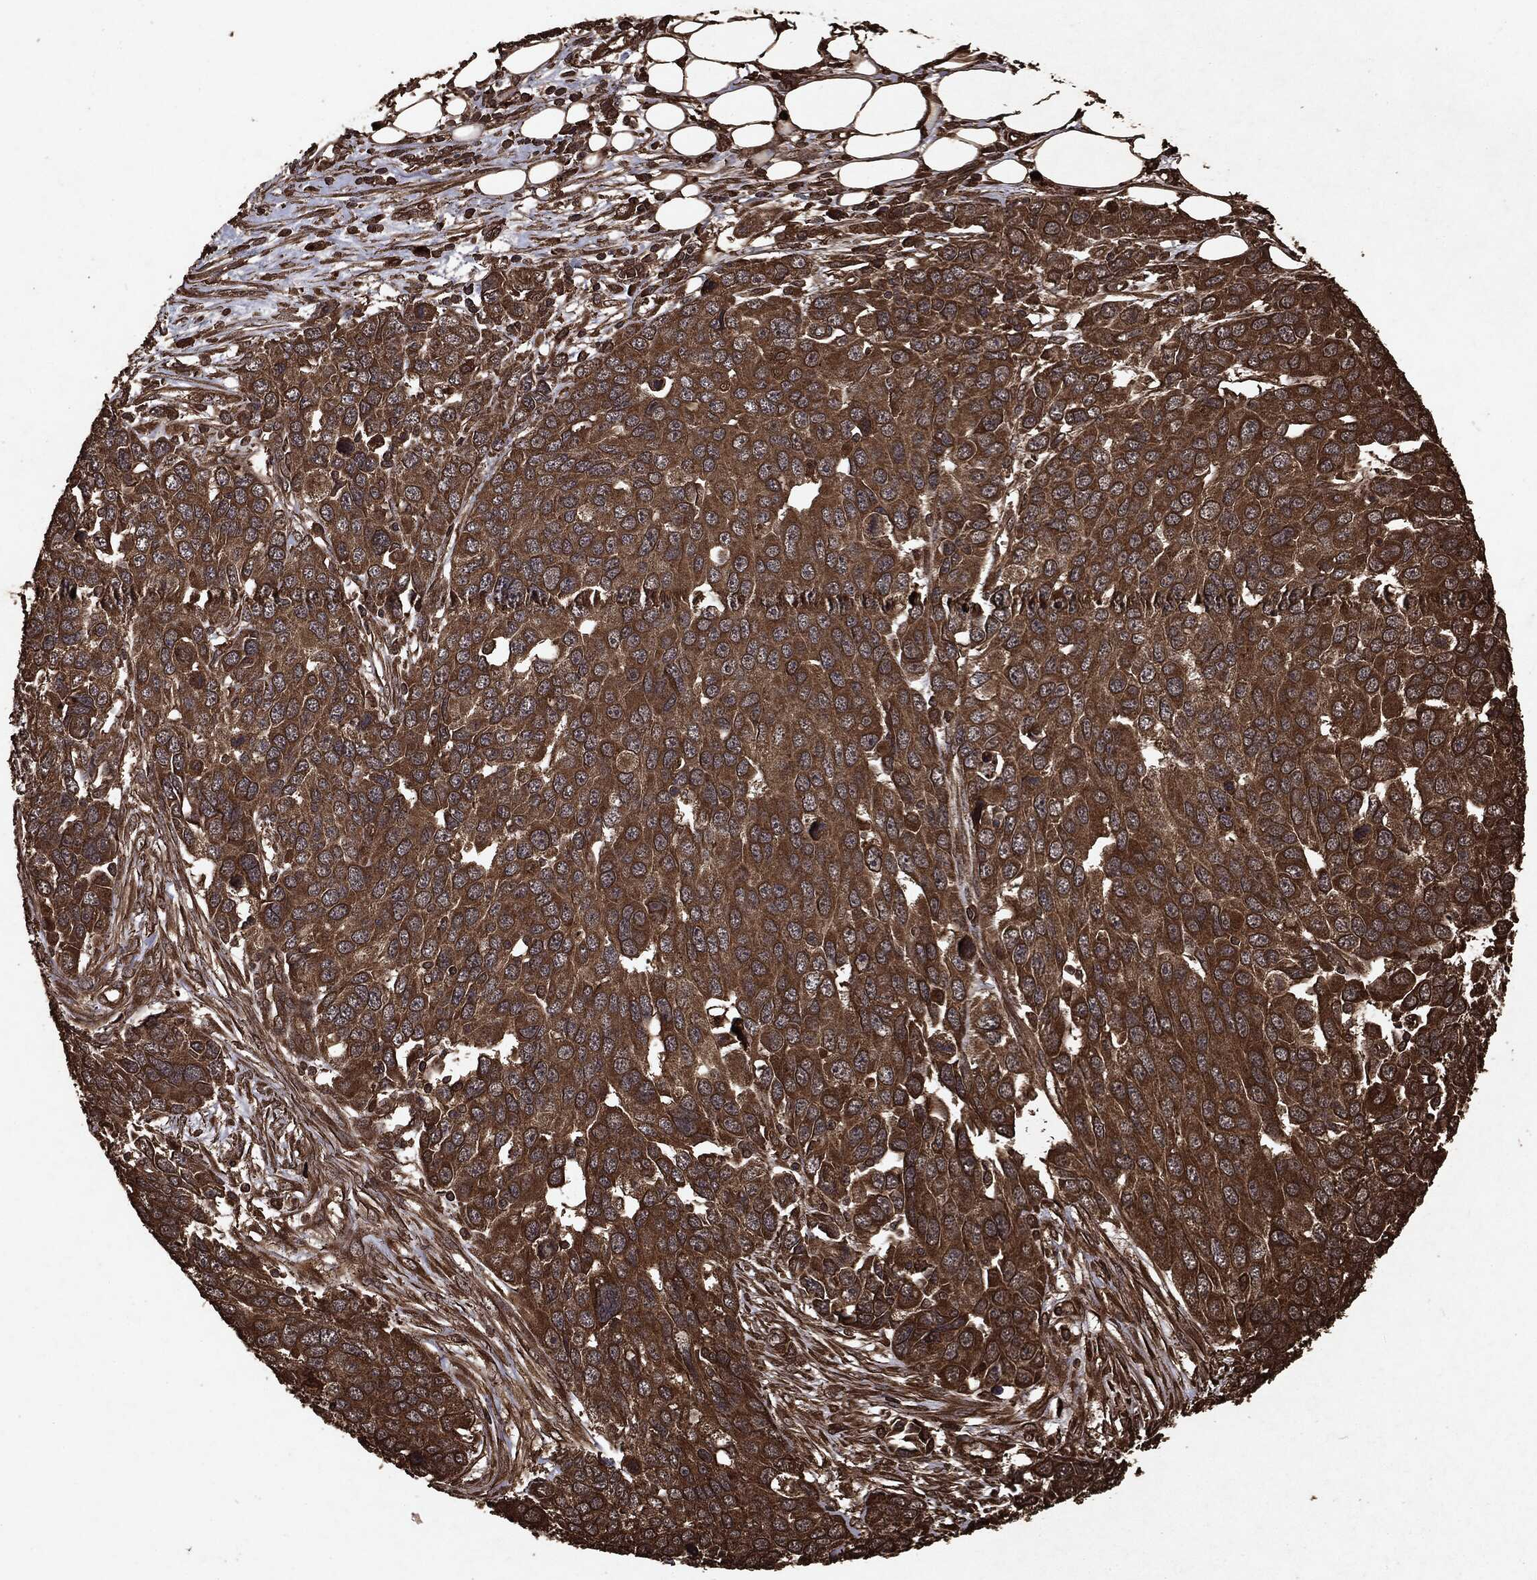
{"staining": {"intensity": "strong", "quantity": ">75%", "location": "cytoplasmic/membranous"}, "tissue": "ovarian cancer", "cell_type": "Tumor cells", "image_type": "cancer", "snomed": [{"axis": "morphology", "description": "Cystadenocarcinoma, serous, NOS"}, {"axis": "topography", "description": "Ovary"}], "caption": "This image displays ovarian serous cystadenocarcinoma stained with immunohistochemistry (IHC) to label a protein in brown. The cytoplasmic/membranous of tumor cells show strong positivity for the protein. Nuclei are counter-stained blue.", "gene": "ARAF", "patient": {"sex": "female", "age": 76}}